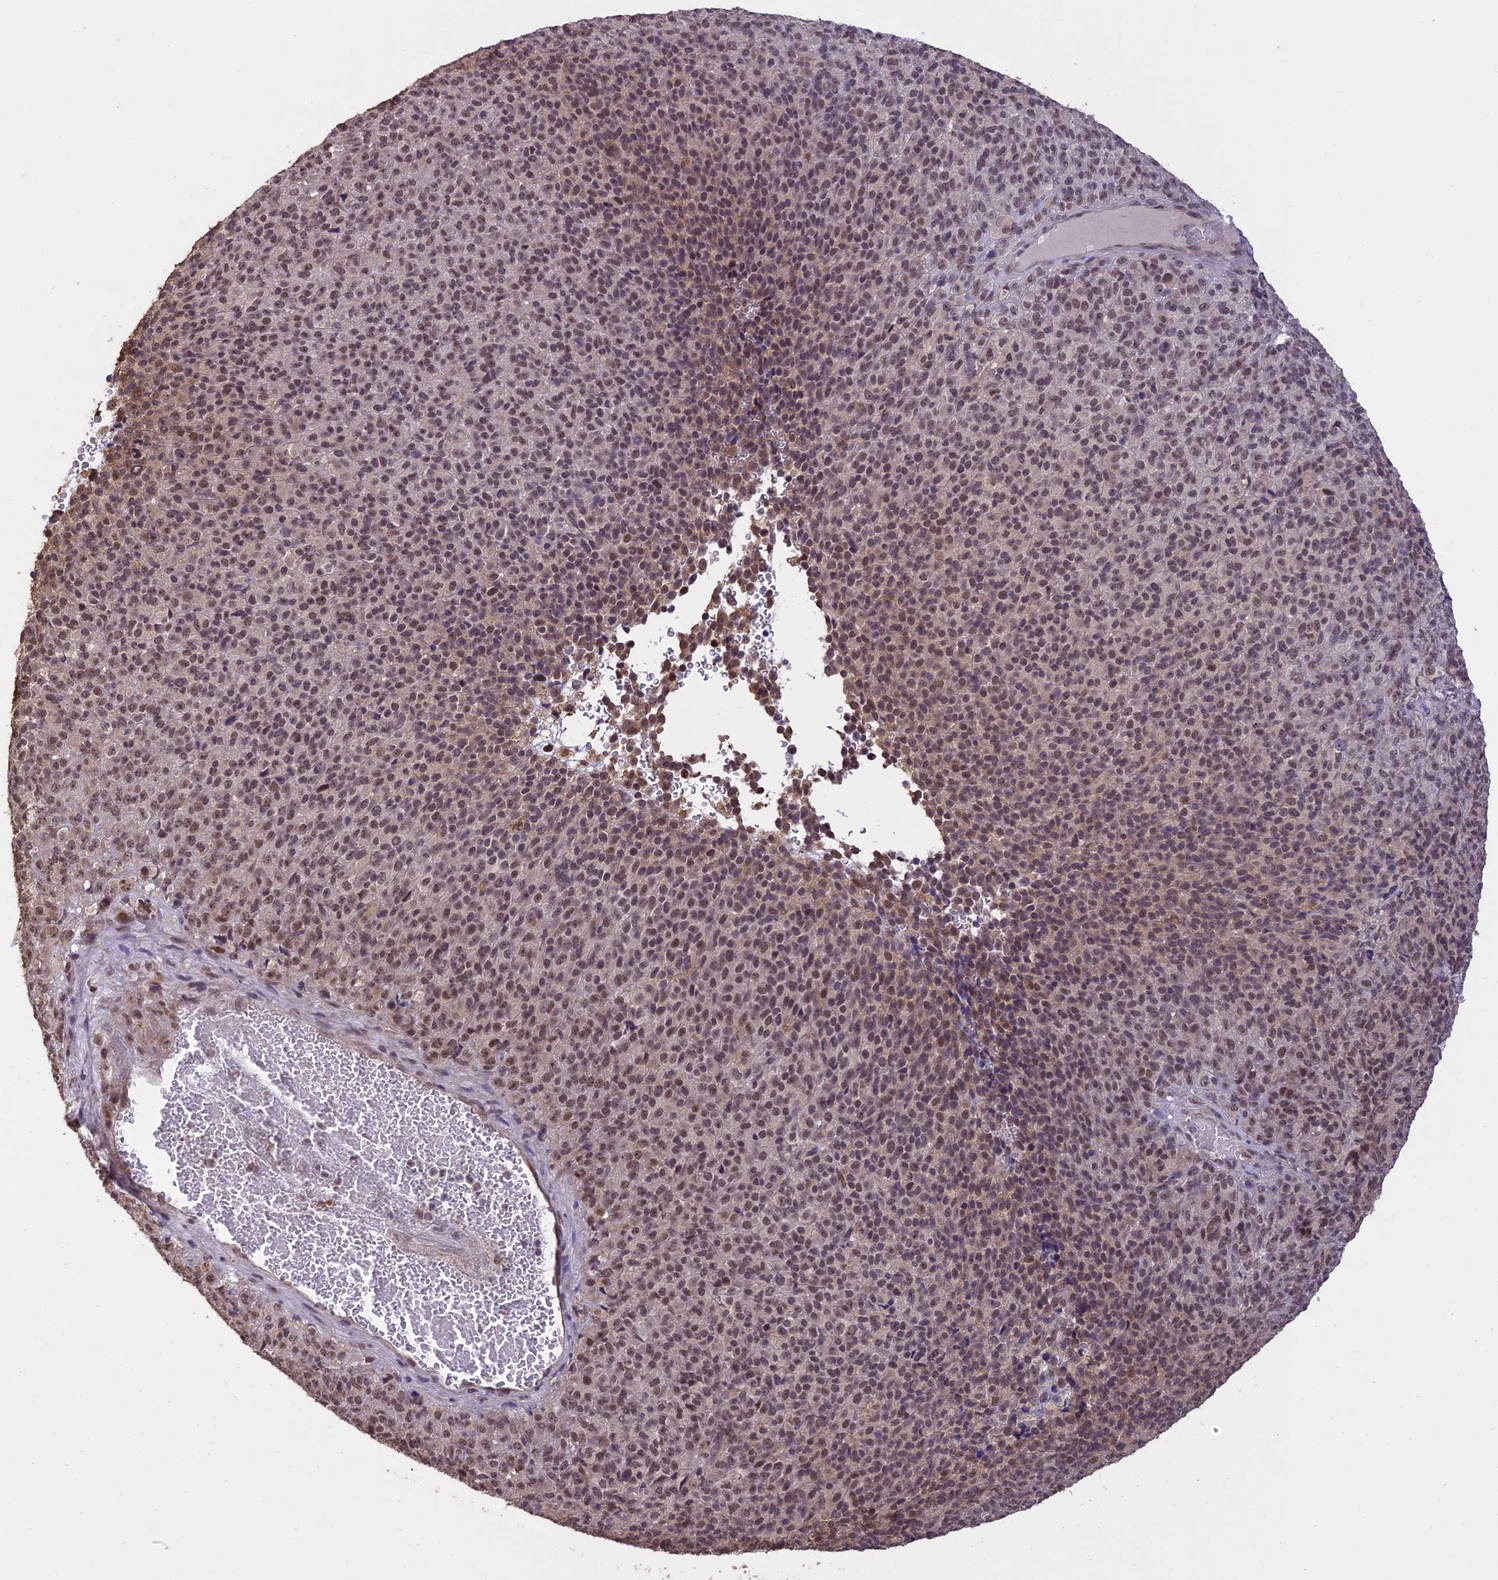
{"staining": {"intensity": "moderate", "quantity": ">75%", "location": "nuclear"}, "tissue": "melanoma", "cell_type": "Tumor cells", "image_type": "cancer", "snomed": [{"axis": "morphology", "description": "Malignant melanoma, Metastatic site"}, {"axis": "topography", "description": "Brain"}], "caption": "Immunohistochemical staining of malignant melanoma (metastatic site) reveals moderate nuclear protein expression in approximately >75% of tumor cells. (brown staining indicates protein expression, while blue staining denotes nuclei).", "gene": "TIGD7", "patient": {"sex": "female", "age": 56}}